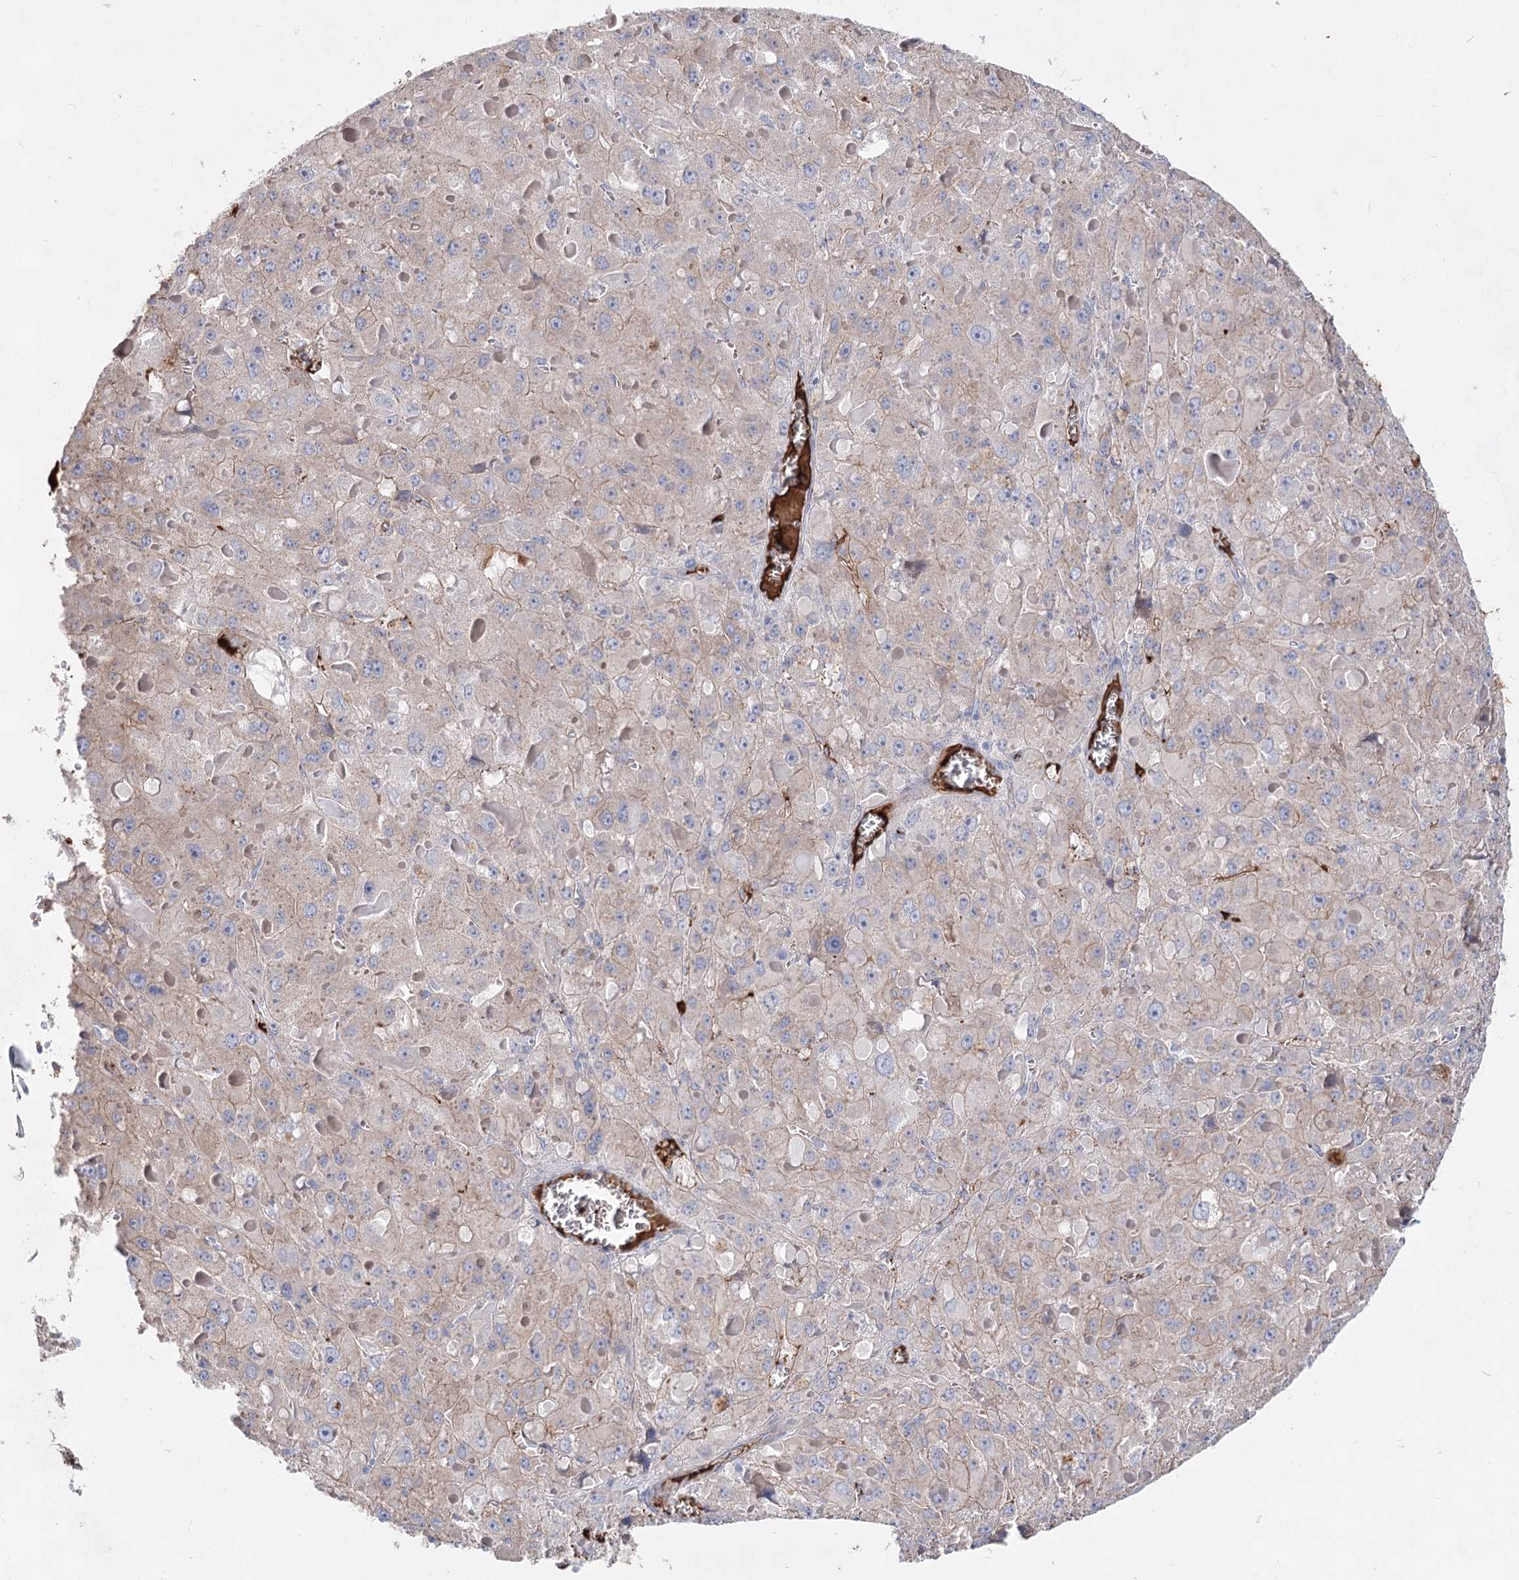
{"staining": {"intensity": "weak", "quantity": "<25%", "location": "cytoplasmic/membranous"}, "tissue": "liver cancer", "cell_type": "Tumor cells", "image_type": "cancer", "snomed": [{"axis": "morphology", "description": "Carcinoma, Hepatocellular, NOS"}, {"axis": "topography", "description": "Liver"}], "caption": "Tumor cells show no significant positivity in liver cancer.", "gene": "TASOR2", "patient": {"sex": "female", "age": 73}}